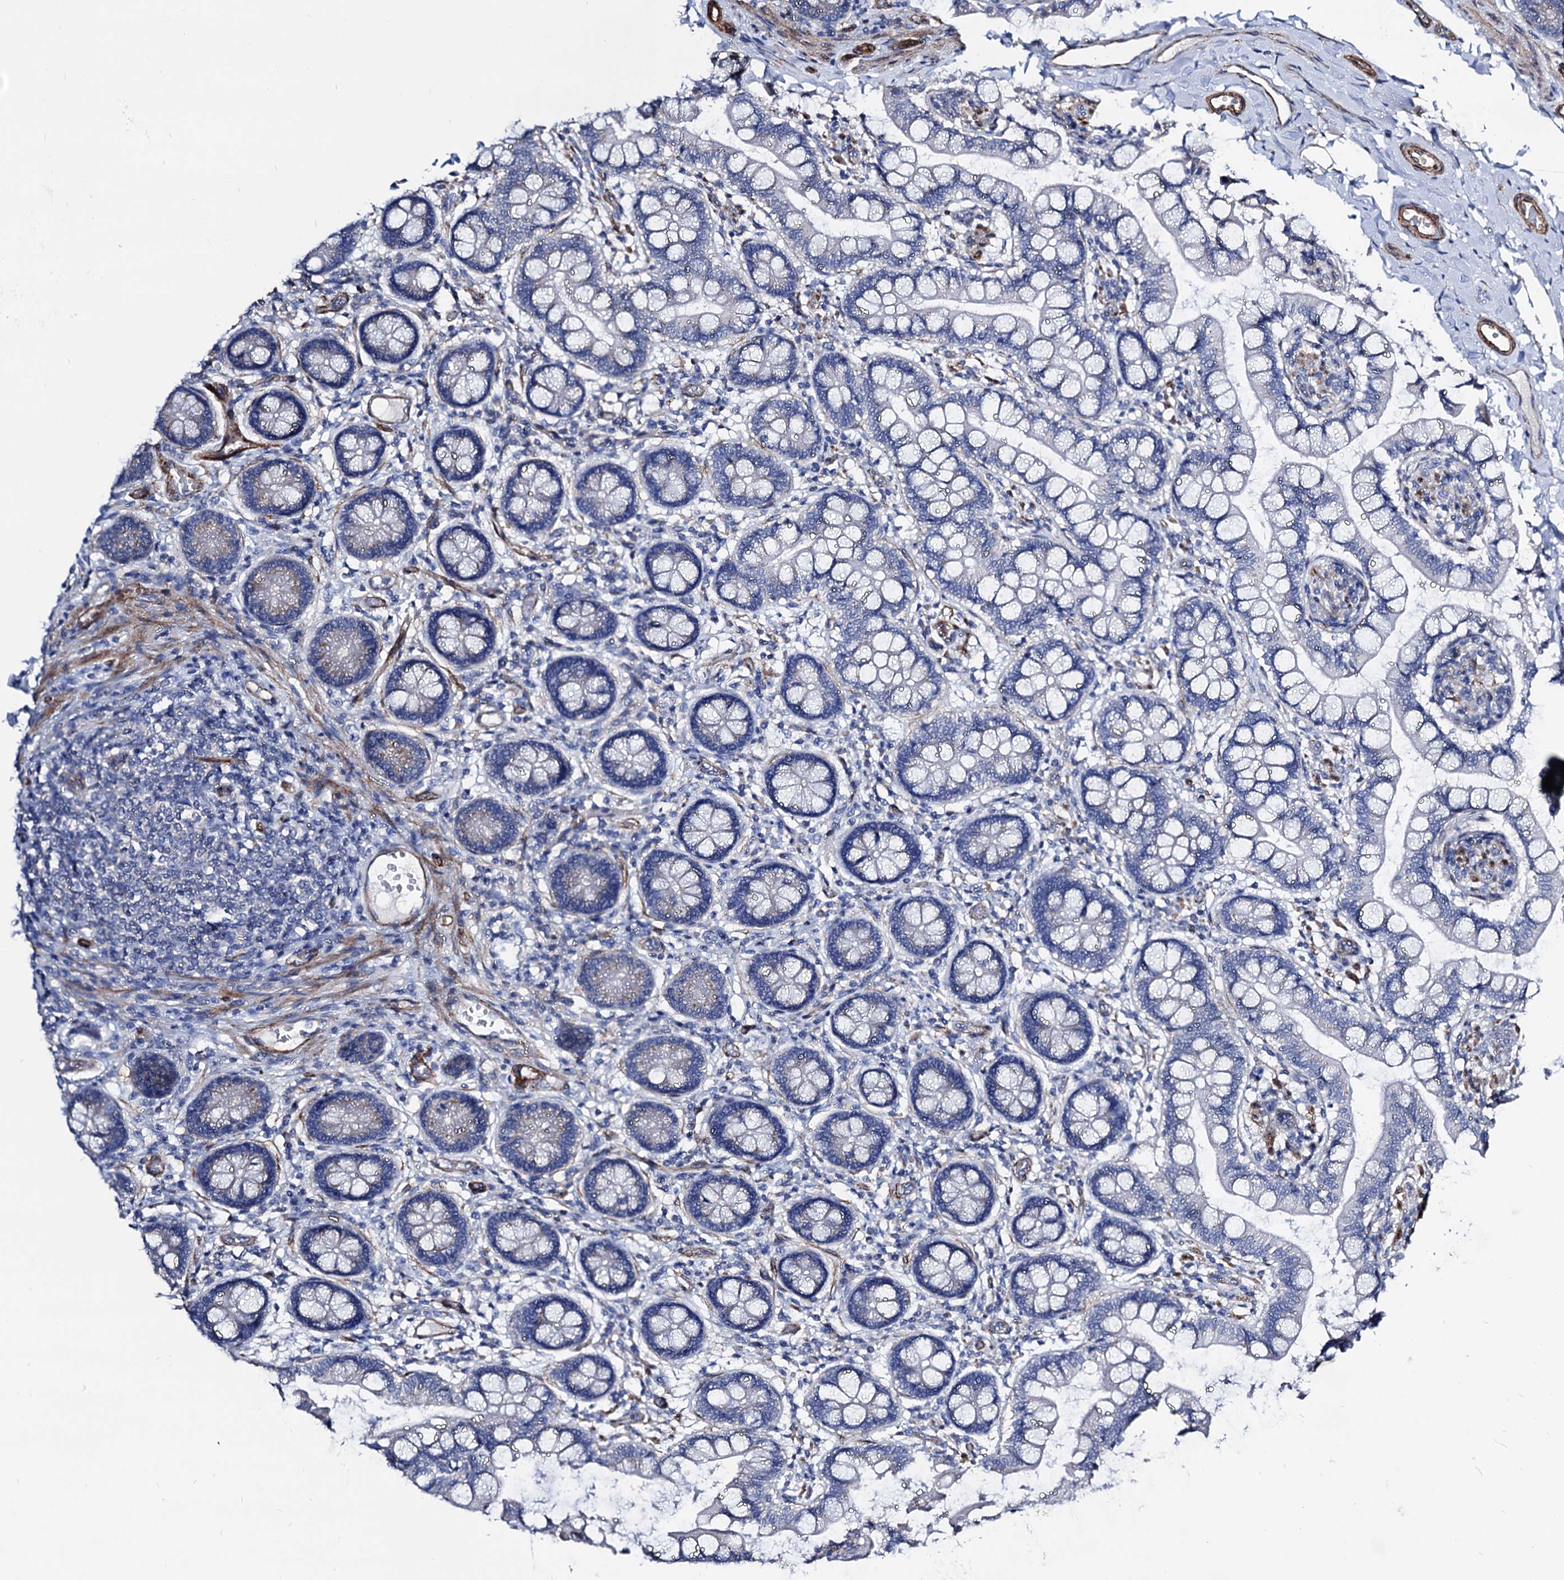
{"staining": {"intensity": "moderate", "quantity": "25%-75%", "location": "cytoplasmic/membranous"}, "tissue": "small intestine", "cell_type": "Glandular cells", "image_type": "normal", "snomed": [{"axis": "morphology", "description": "Normal tissue, NOS"}, {"axis": "topography", "description": "Small intestine"}], "caption": "Protein expression analysis of normal small intestine shows moderate cytoplasmic/membranous positivity in about 25%-75% of glandular cells.", "gene": "WDR11", "patient": {"sex": "male", "age": 52}}